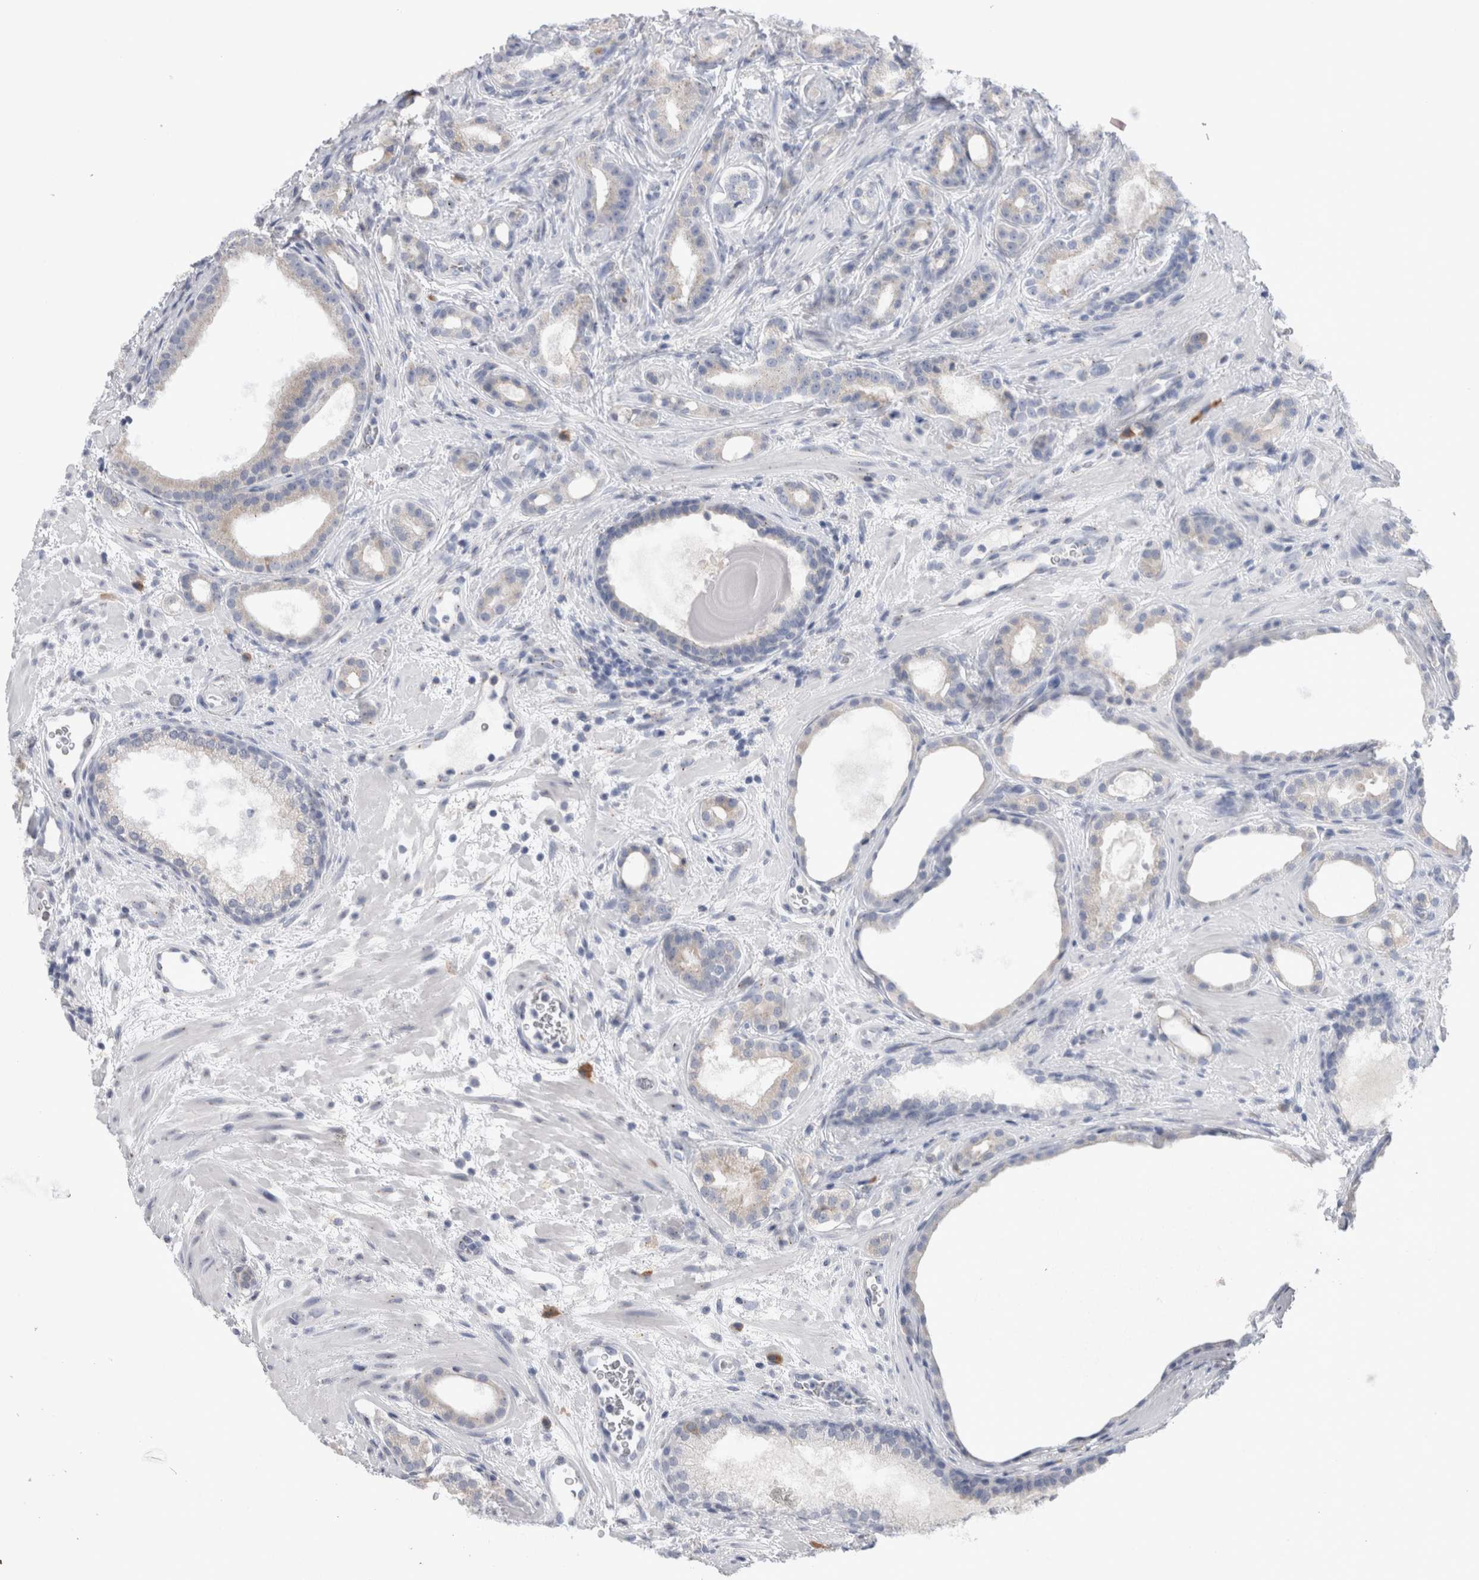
{"staining": {"intensity": "negative", "quantity": "none", "location": "none"}, "tissue": "prostate cancer", "cell_type": "Tumor cells", "image_type": "cancer", "snomed": [{"axis": "morphology", "description": "Adenocarcinoma, High grade"}, {"axis": "topography", "description": "Prostate"}], "caption": "High power microscopy histopathology image of an immunohistochemistry (IHC) image of high-grade adenocarcinoma (prostate), revealing no significant positivity in tumor cells.", "gene": "ZNF341", "patient": {"sex": "male", "age": 60}}